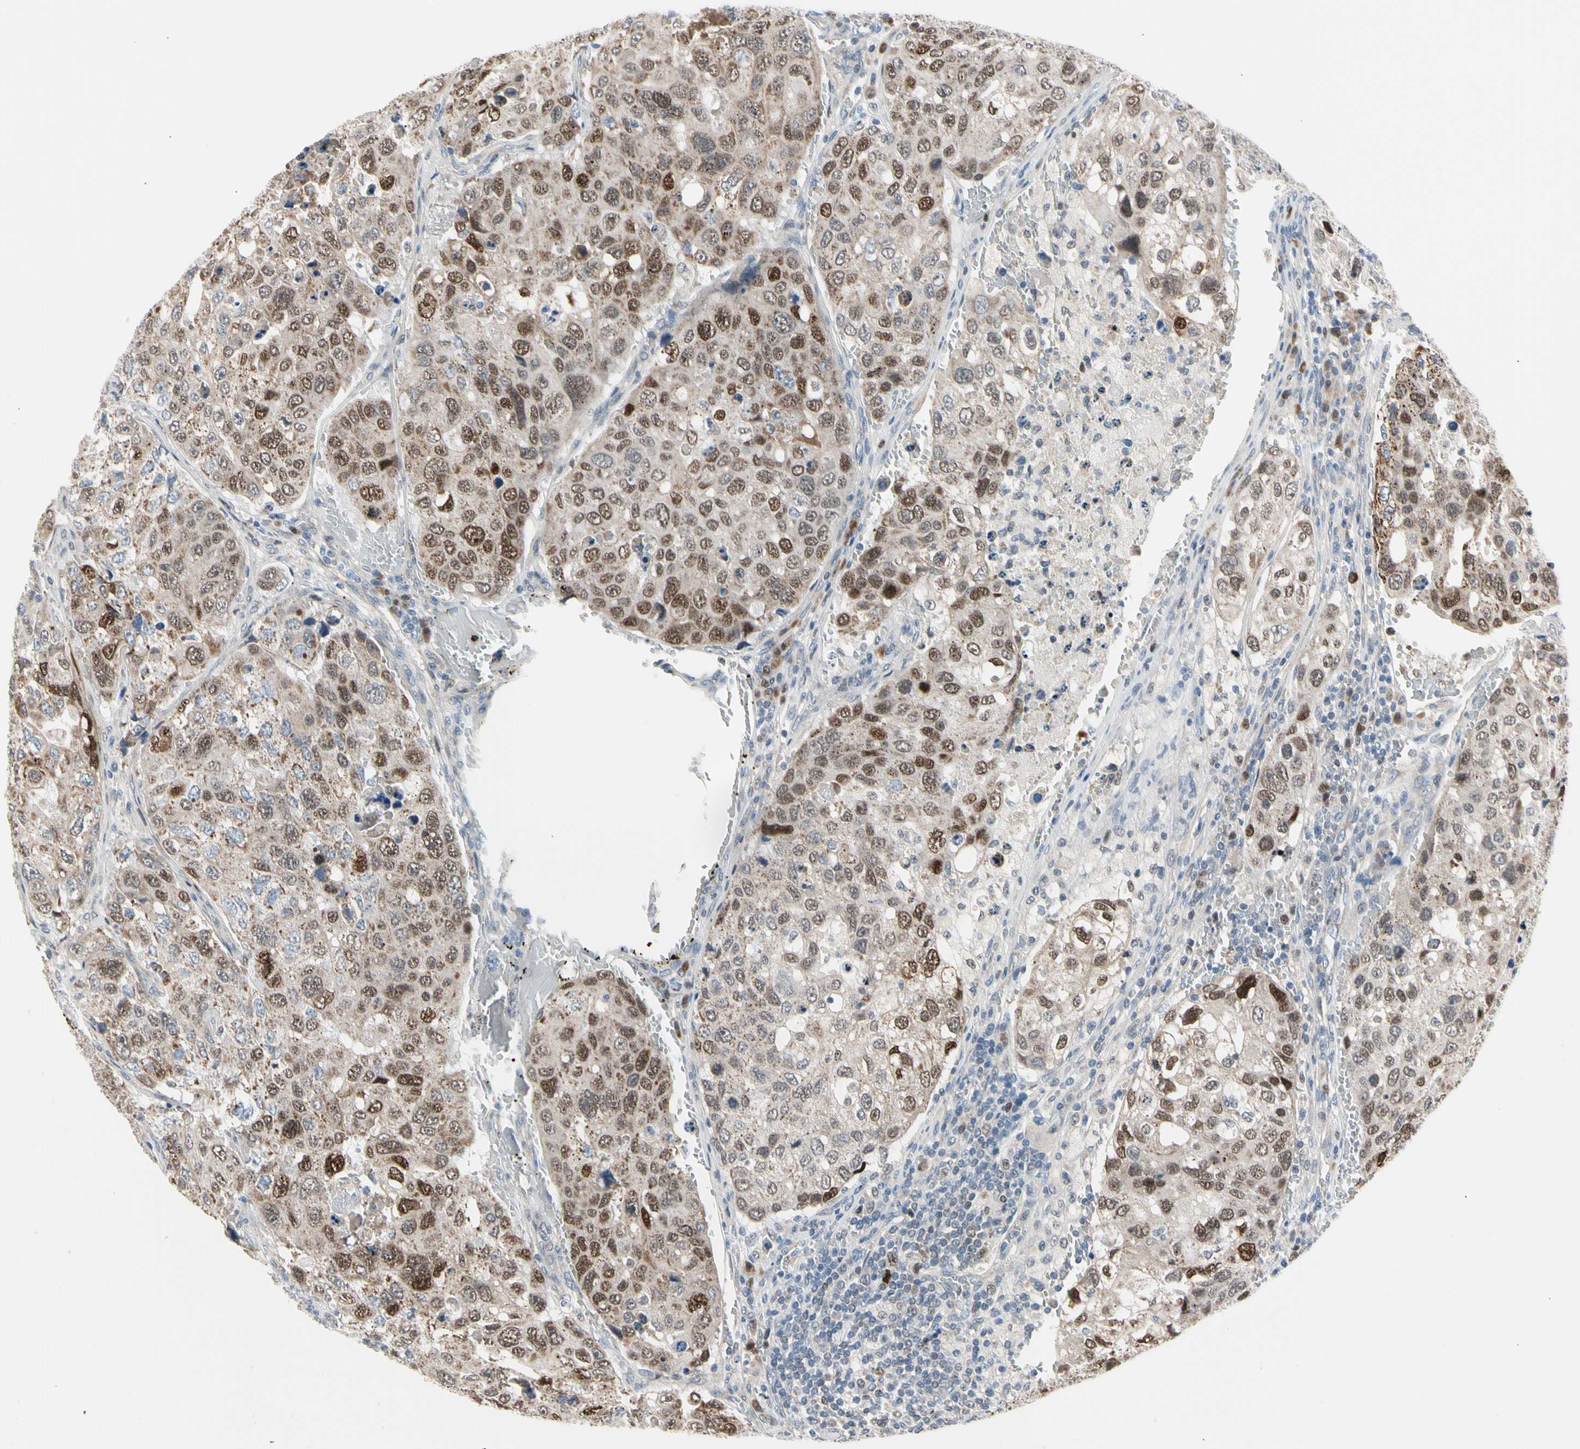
{"staining": {"intensity": "moderate", "quantity": ">75%", "location": "cytoplasmic/membranous,nuclear"}, "tissue": "urothelial cancer", "cell_type": "Tumor cells", "image_type": "cancer", "snomed": [{"axis": "morphology", "description": "Urothelial carcinoma, High grade"}, {"axis": "topography", "description": "Lymph node"}, {"axis": "topography", "description": "Urinary bladder"}], "caption": "Immunohistochemistry of urothelial carcinoma (high-grade) reveals medium levels of moderate cytoplasmic/membranous and nuclear staining in about >75% of tumor cells.", "gene": "MARK1", "patient": {"sex": "male", "age": 51}}